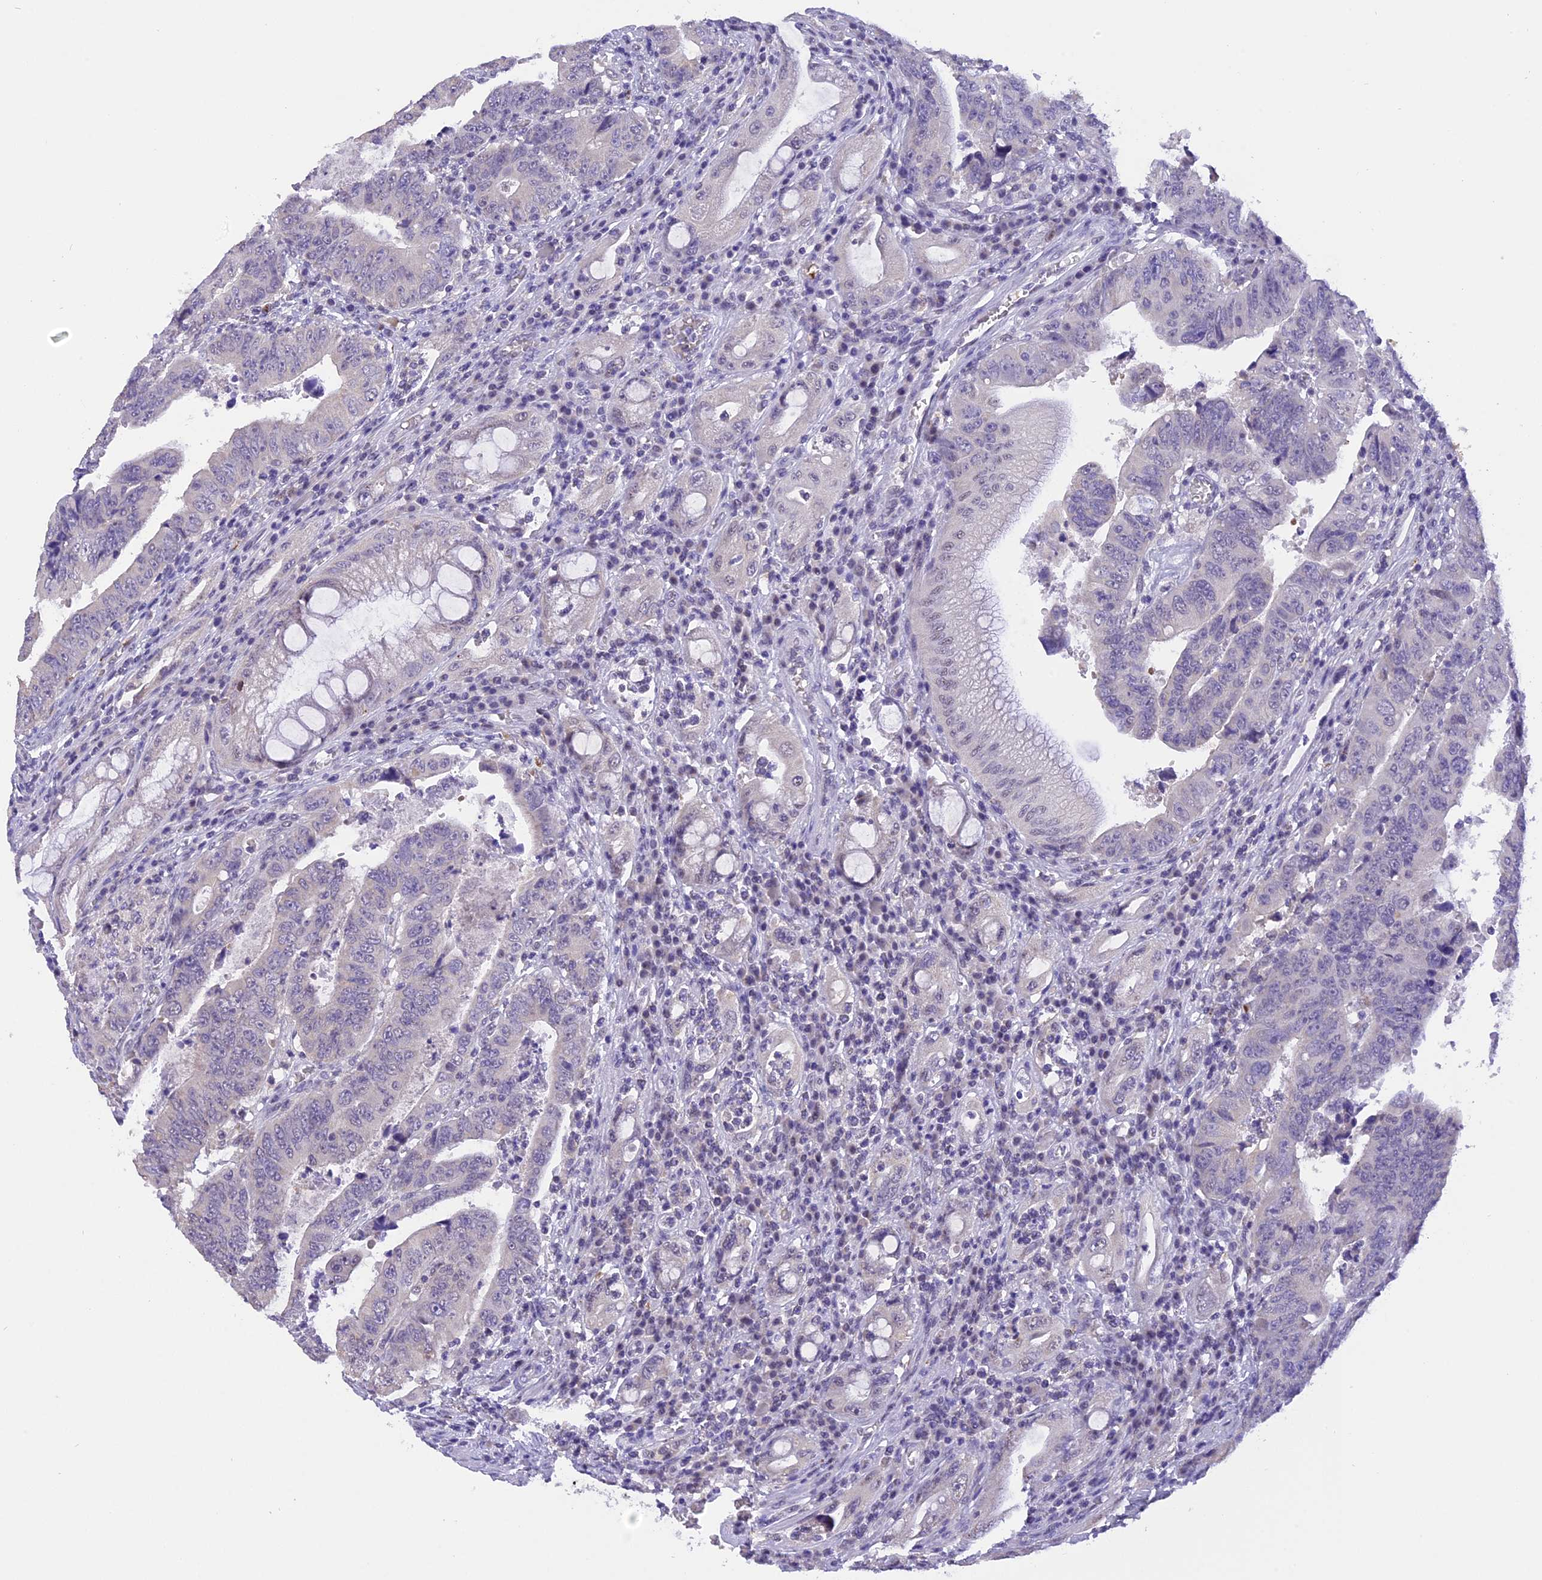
{"staining": {"intensity": "negative", "quantity": "none", "location": "none"}, "tissue": "colorectal cancer", "cell_type": "Tumor cells", "image_type": "cancer", "snomed": [{"axis": "morphology", "description": "Normal tissue, NOS"}, {"axis": "morphology", "description": "Adenocarcinoma, NOS"}, {"axis": "topography", "description": "Rectum"}], "caption": "A photomicrograph of human adenocarcinoma (colorectal) is negative for staining in tumor cells.", "gene": "AHSP", "patient": {"sex": "female", "age": 65}}